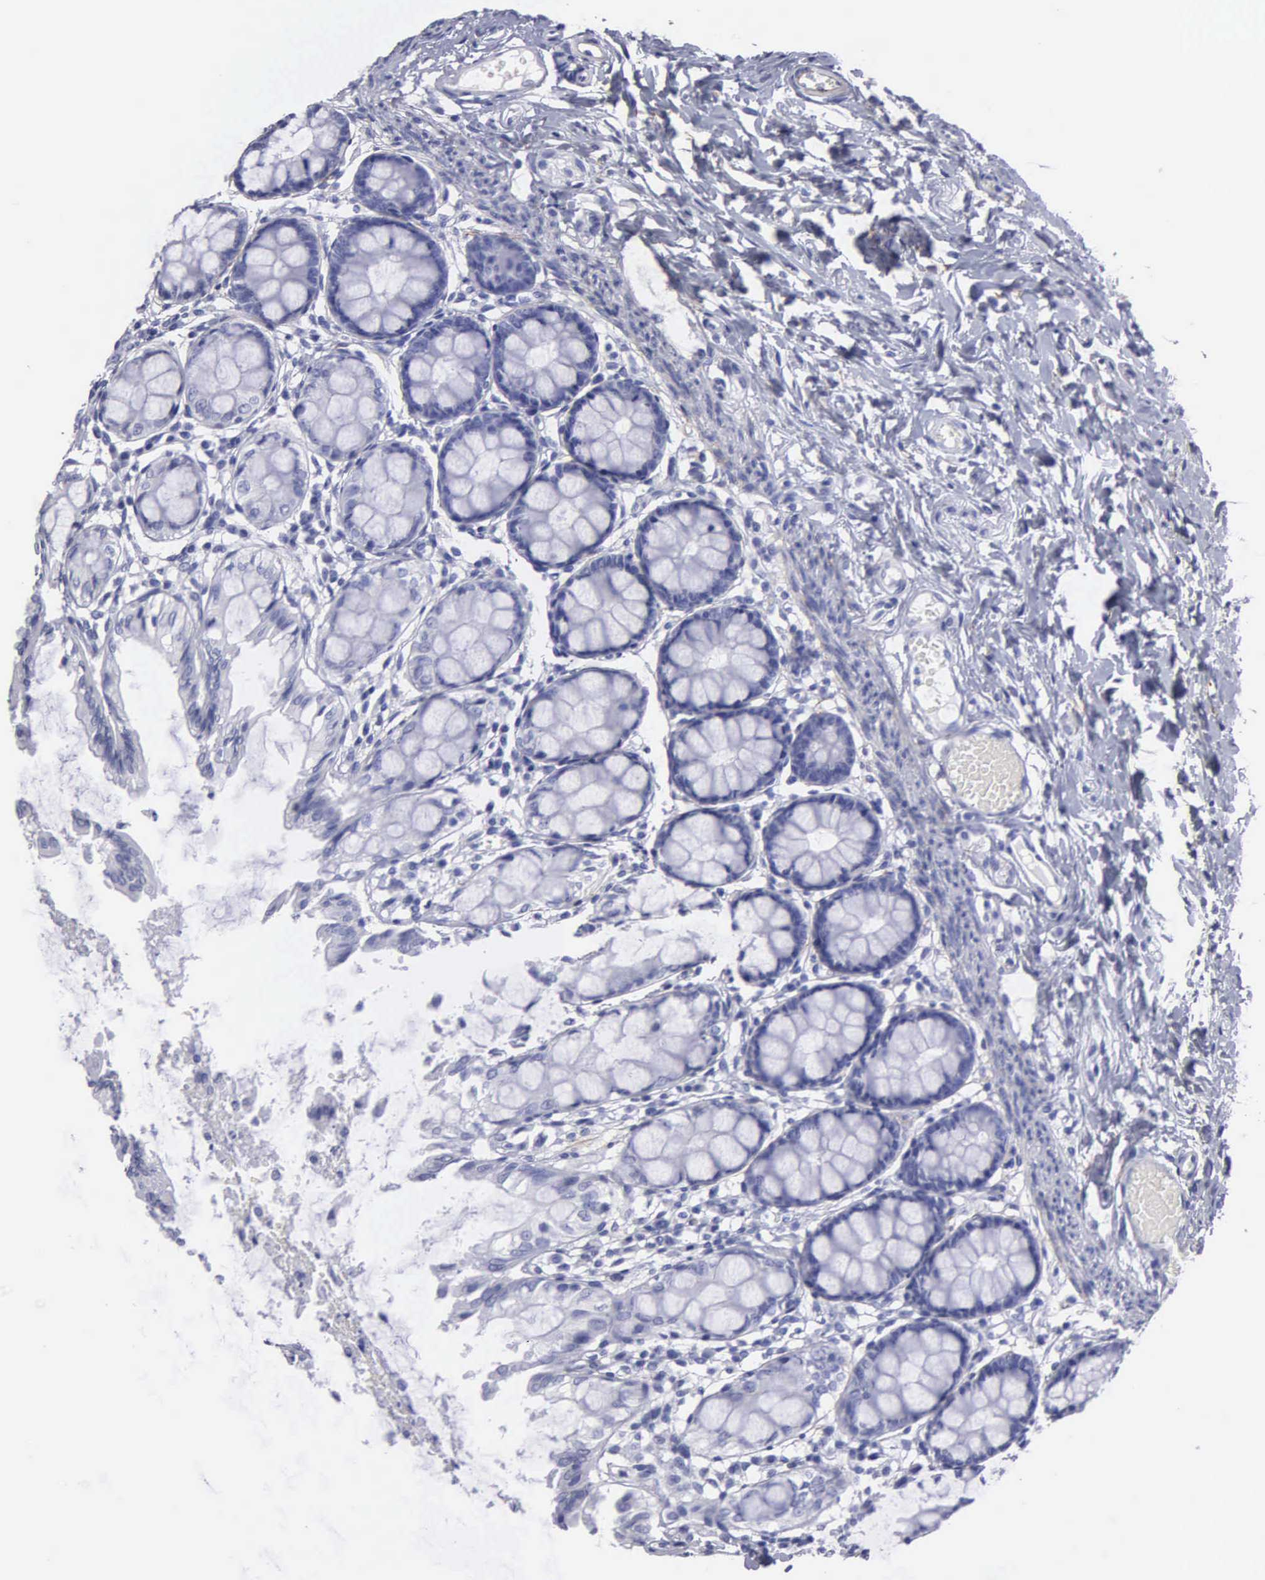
{"staining": {"intensity": "negative", "quantity": "none", "location": "none"}, "tissue": "colon", "cell_type": "Endothelial cells", "image_type": "normal", "snomed": [{"axis": "morphology", "description": "Normal tissue, NOS"}, {"axis": "topography", "description": "Colon"}], "caption": "This is a image of immunohistochemistry (IHC) staining of unremarkable colon, which shows no positivity in endothelial cells. The staining was performed using DAB to visualize the protein expression in brown, while the nuclei were stained in blue with hematoxylin (Magnification: 20x).", "gene": "FBLN5", "patient": {"sex": "male", "age": 54}}